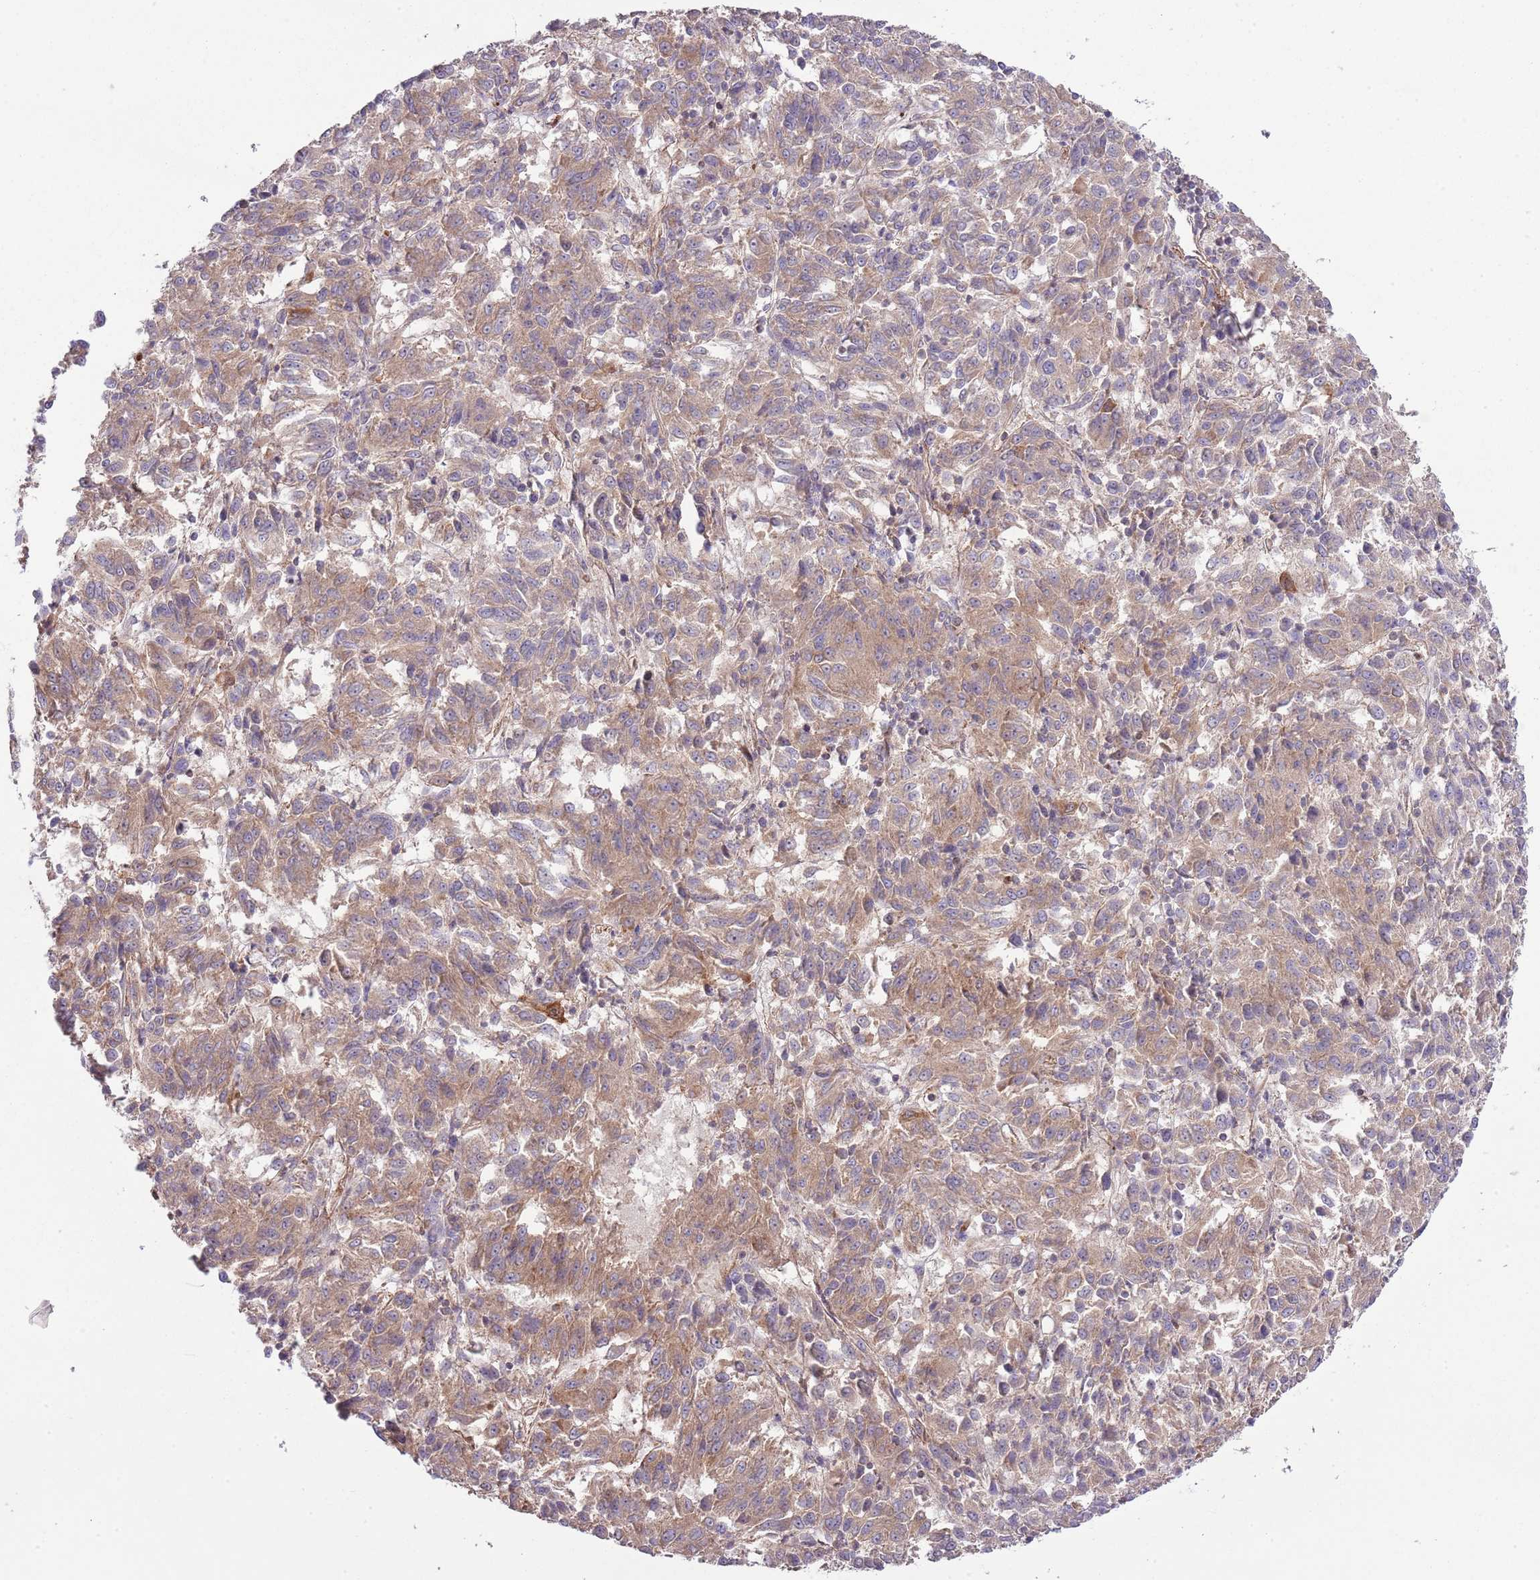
{"staining": {"intensity": "weak", "quantity": ">75%", "location": "cytoplasmic/membranous"}, "tissue": "melanoma", "cell_type": "Tumor cells", "image_type": "cancer", "snomed": [{"axis": "morphology", "description": "Malignant melanoma, Metastatic site"}, {"axis": "topography", "description": "Lung"}], "caption": "Protein positivity by immunohistochemistry exhibits weak cytoplasmic/membranous expression in about >75% of tumor cells in malignant melanoma (metastatic site).", "gene": "LPIN2", "patient": {"sex": "male", "age": 64}}